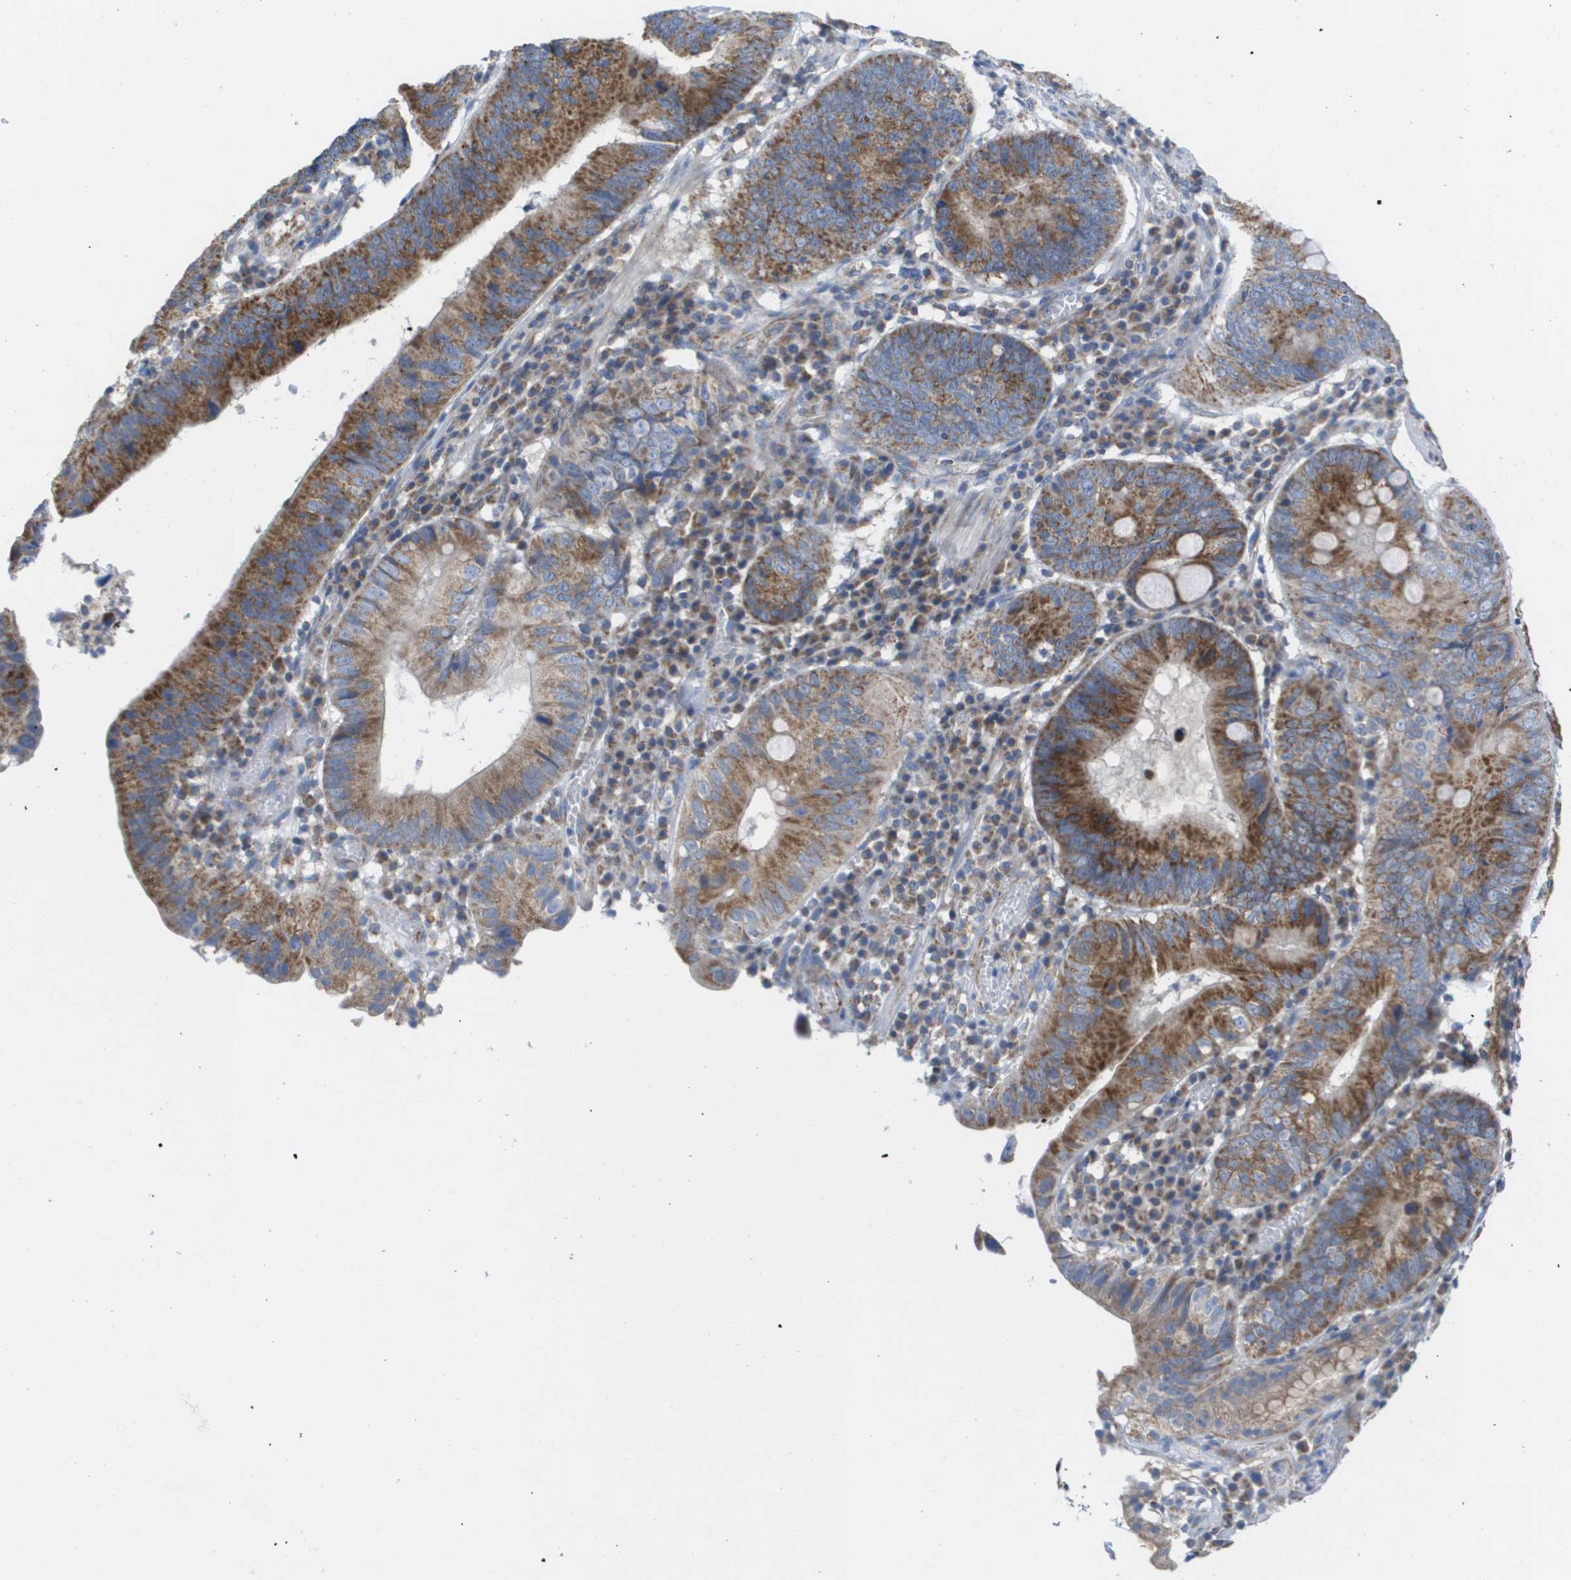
{"staining": {"intensity": "moderate", "quantity": ">75%", "location": "cytoplasmic/membranous"}, "tissue": "stomach cancer", "cell_type": "Tumor cells", "image_type": "cancer", "snomed": [{"axis": "morphology", "description": "Adenocarcinoma, NOS"}, {"axis": "topography", "description": "Stomach"}], "caption": "Protein analysis of adenocarcinoma (stomach) tissue exhibits moderate cytoplasmic/membranous staining in about >75% of tumor cells.", "gene": "FIS1", "patient": {"sex": "male", "age": 59}}